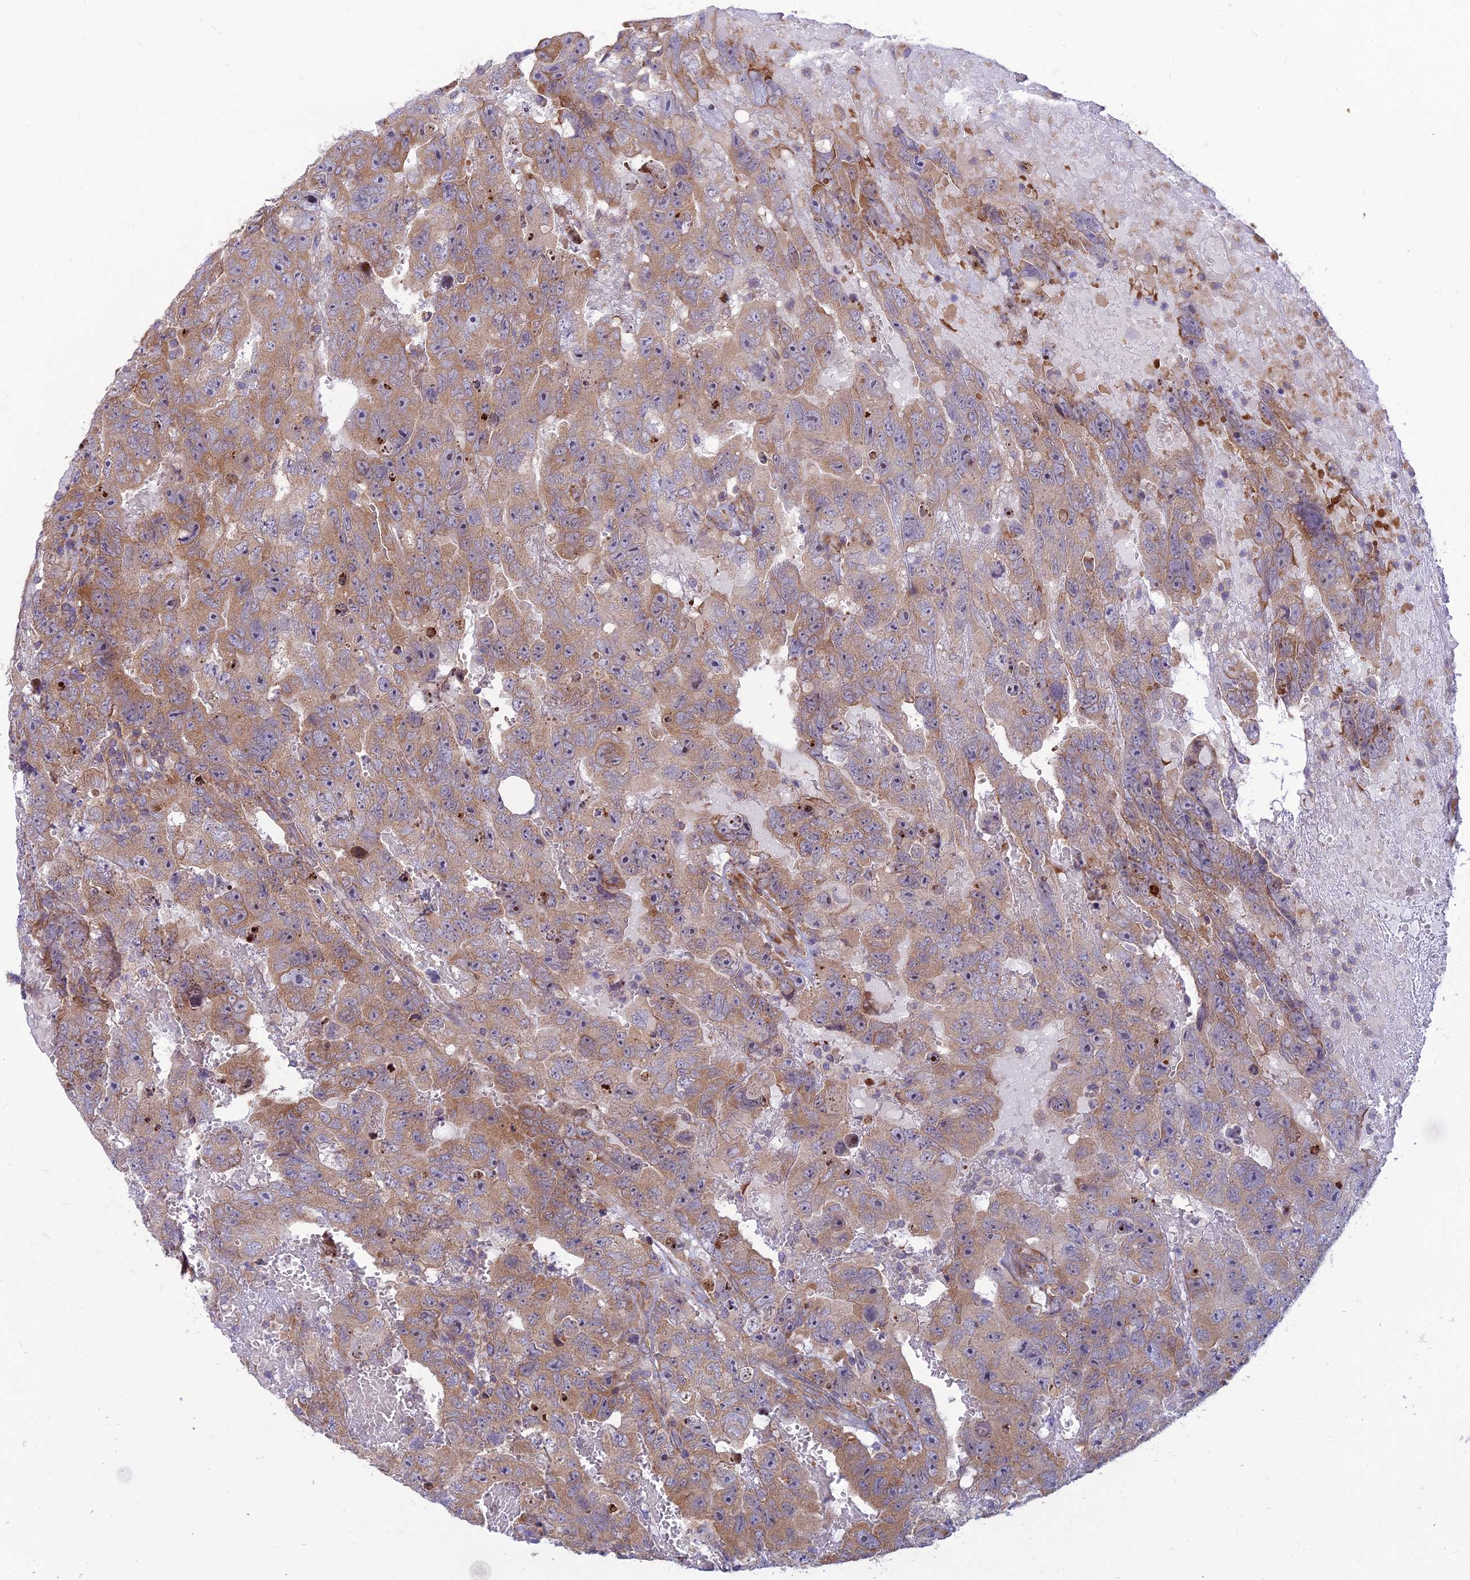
{"staining": {"intensity": "moderate", "quantity": "25%-75%", "location": "cytoplasmic/membranous"}, "tissue": "testis cancer", "cell_type": "Tumor cells", "image_type": "cancer", "snomed": [{"axis": "morphology", "description": "Carcinoma, Embryonal, NOS"}, {"axis": "topography", "description": "Testis"}], "caption": "Brown immunohistochemical staining in testis cancer exhibits moderate cytoplasmic/membranous staining in about 25%-75% of tumor cells. The staining was performed using DAB (3,3'-diaminobenzidine) to visualize the protein expression in brown, while the nuclei were stained in blue with hematoxylin (Magnification: 20x).", "gene": "RPL17-C18orf32", "patient": {"sex": "male", "age": 45}}